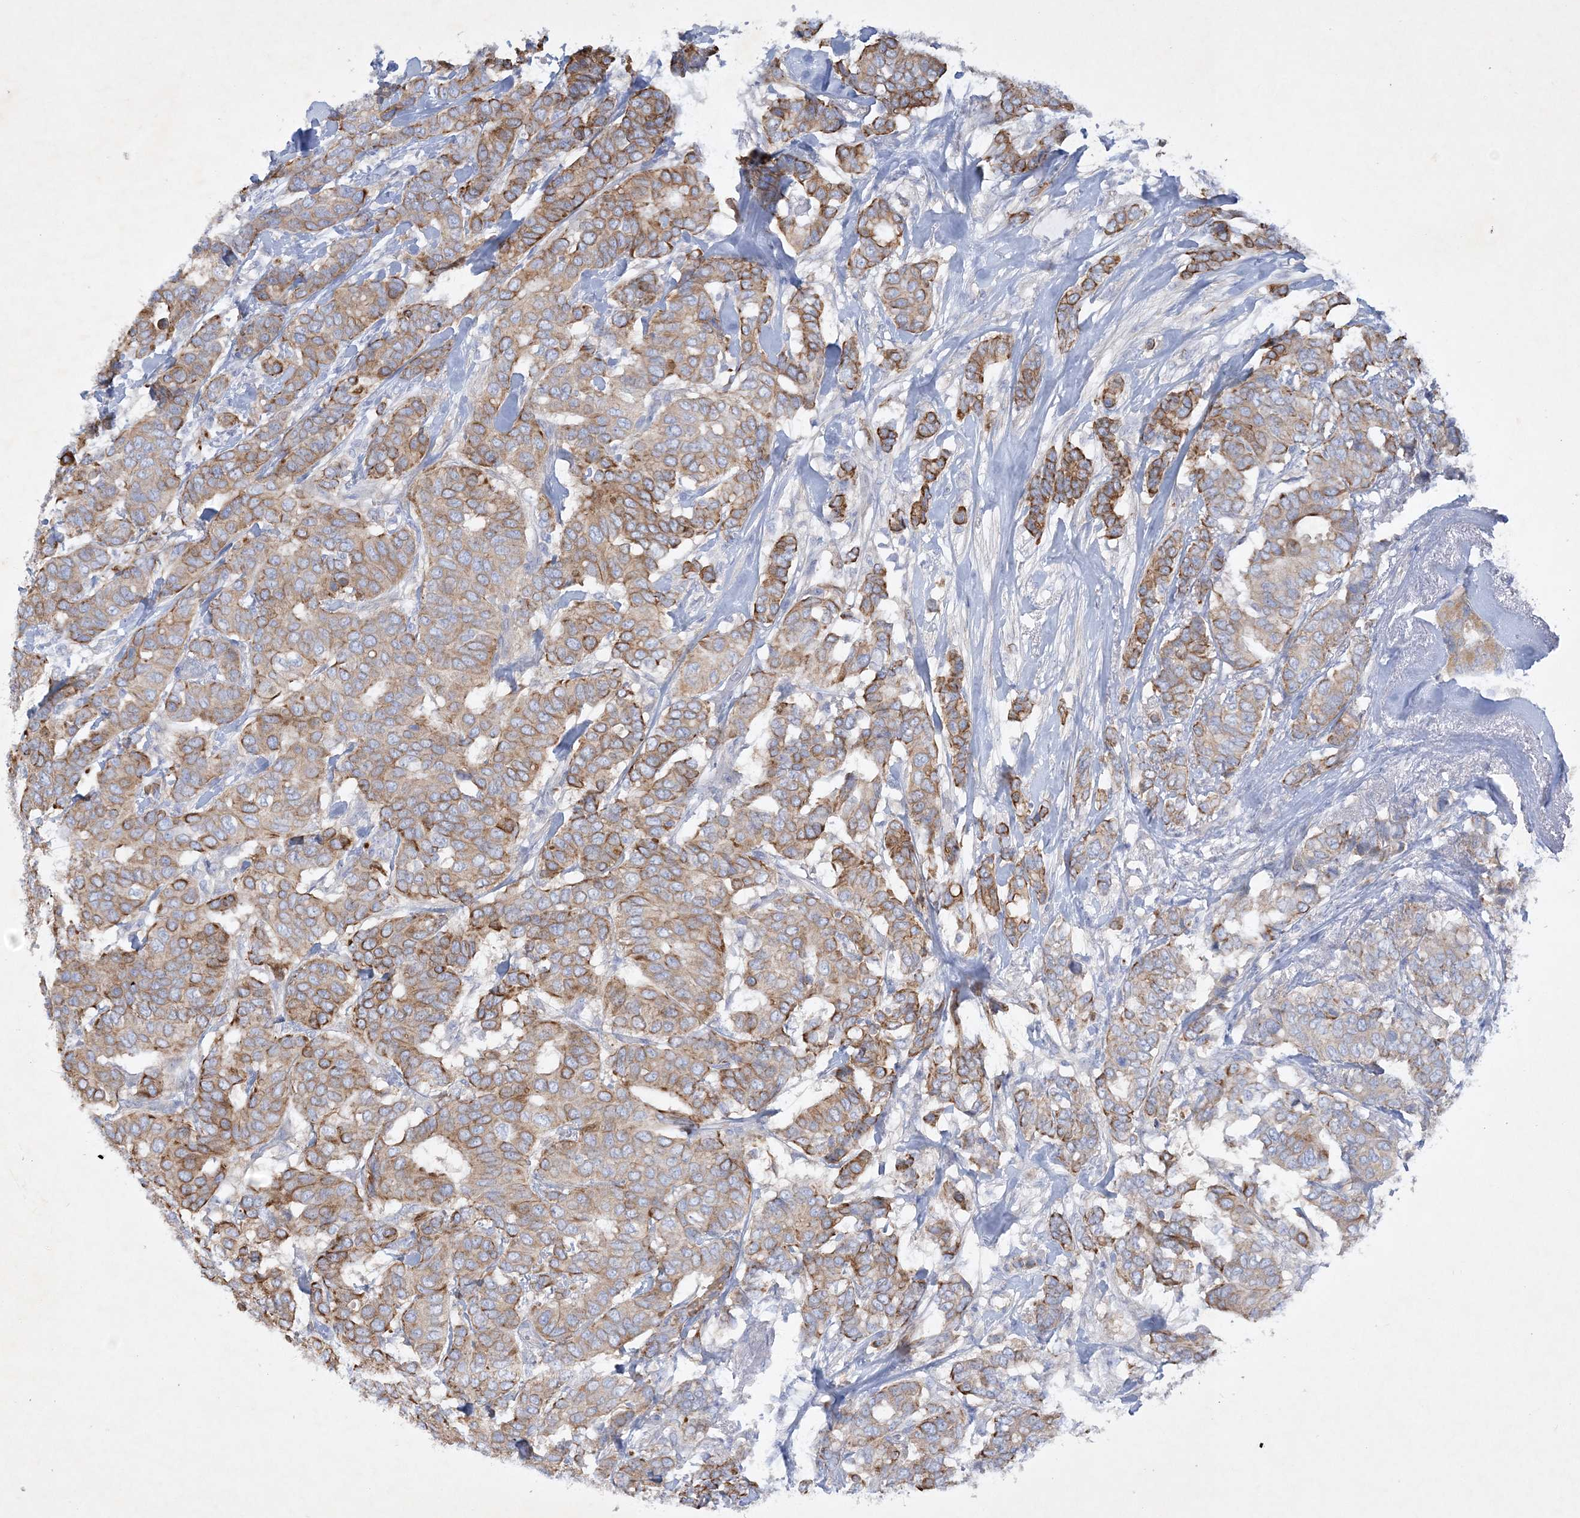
{"staining": {"intensity": "moderate", "quantity": ">75%", "location": "cytoplasmic/membranous"}, "tissue": "breast cancer", "cell_type": "Tumor cells", "image_type": "cancer", "snomed": [{"axis": "morphology", "description": "Duct carcinoma"}, {"axis": "topography", "description": "Breast"}], "caption": "A brown stain labels moderate cytoplasmic/membranous expression of a protein in human breast cancer (invasive ductal carcinoma) tumor cells.", "gene": "FARSB", "patient": {"sex": "female", "age": 87}}